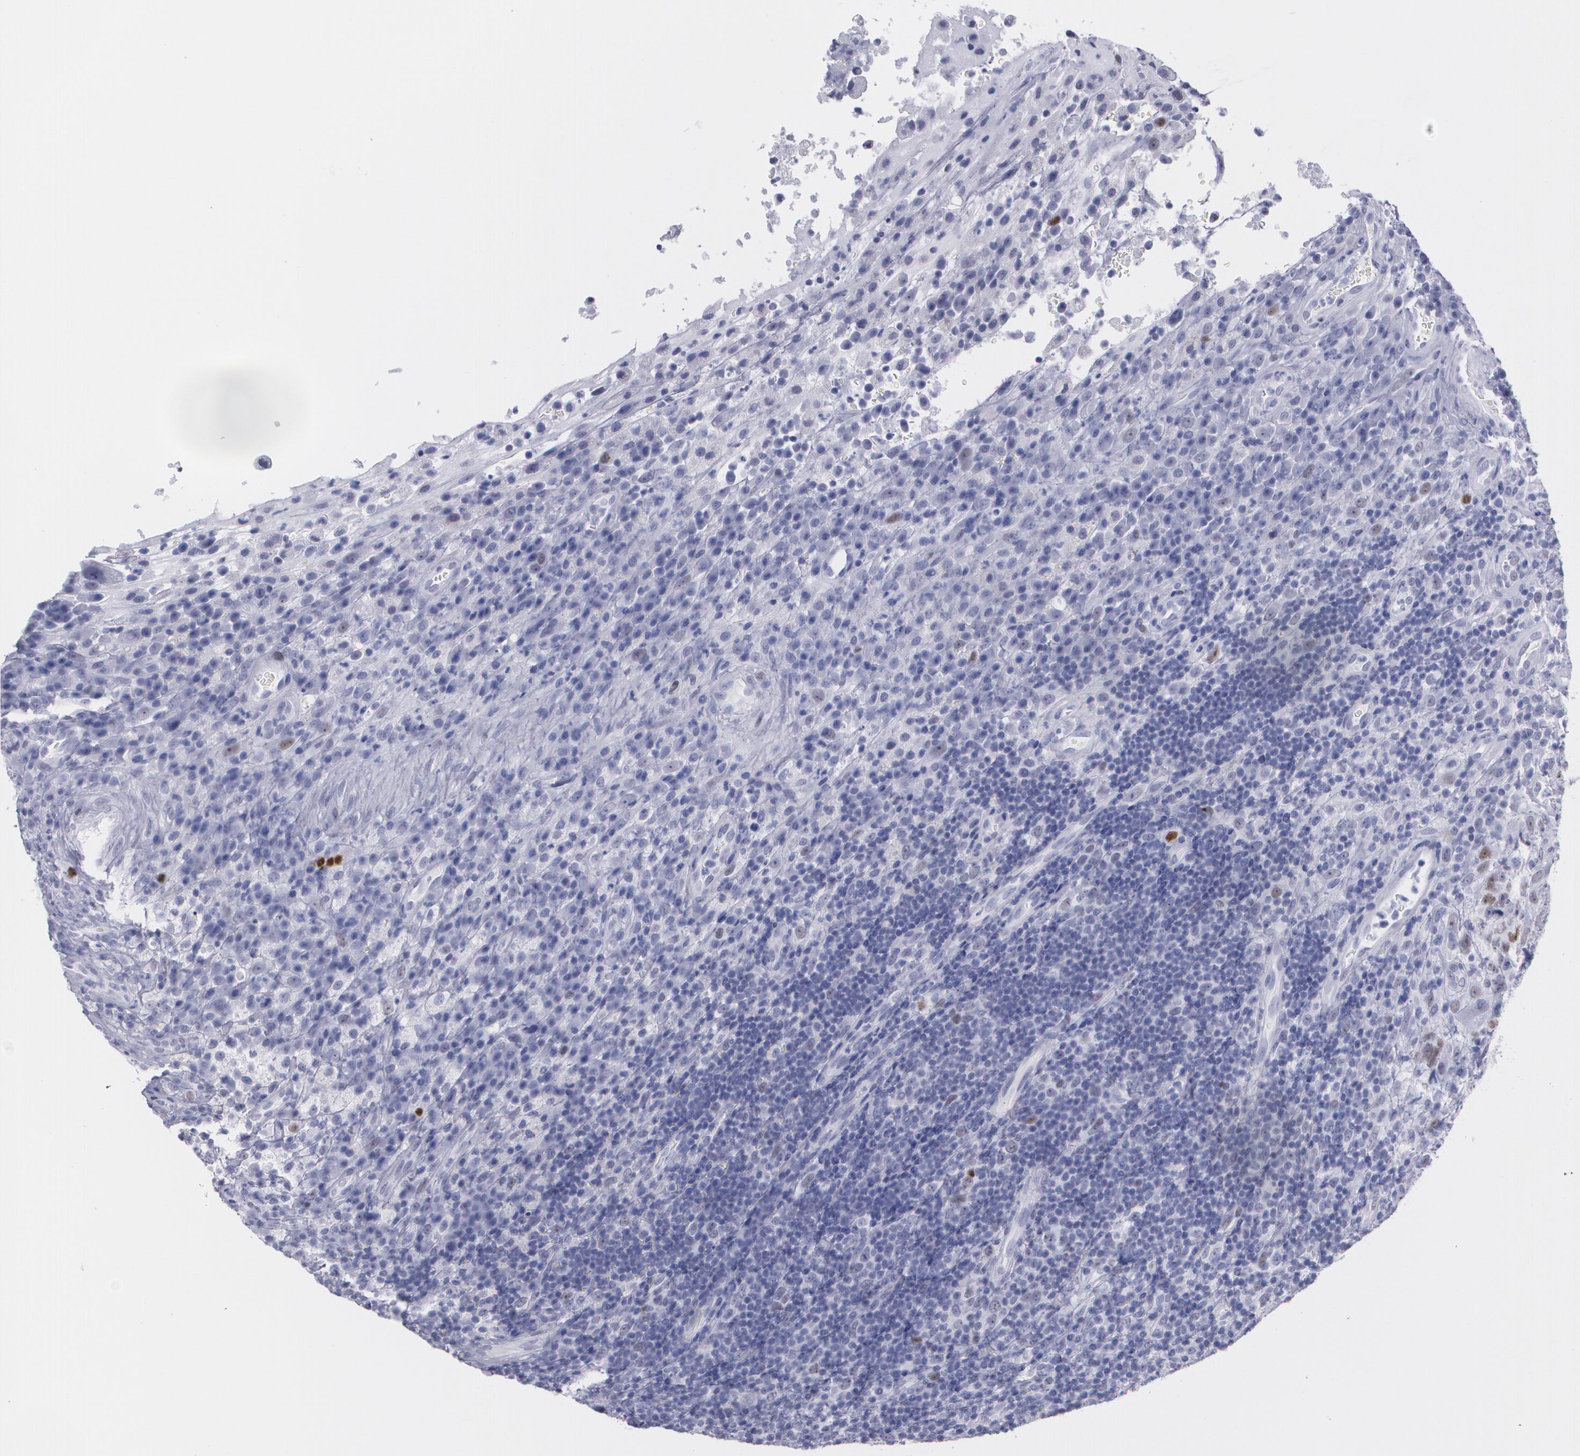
{"staining": {"intensity": "weak", "quantity": "25%-75%", "location": "nuclear"}, "tissue": "testis cancer", "cell_type": "Tumor cells", "image_type": "cancer", "snomed": [{"axis": "morphology", "description": "Necrosis, NOS"}, {"axis": "morphology", "description": "Carcinoma, Embryonal, NOS"}, {"axis": "topography", "description": "Testis"}], "caption": "This histopathology image shows IHC staining of human testis cancer, with low weak nuclear positivity in approximately 25%-75% of tumor cells.", "gene": "TP53", "patient": {"sex": "male", "age": 19}}